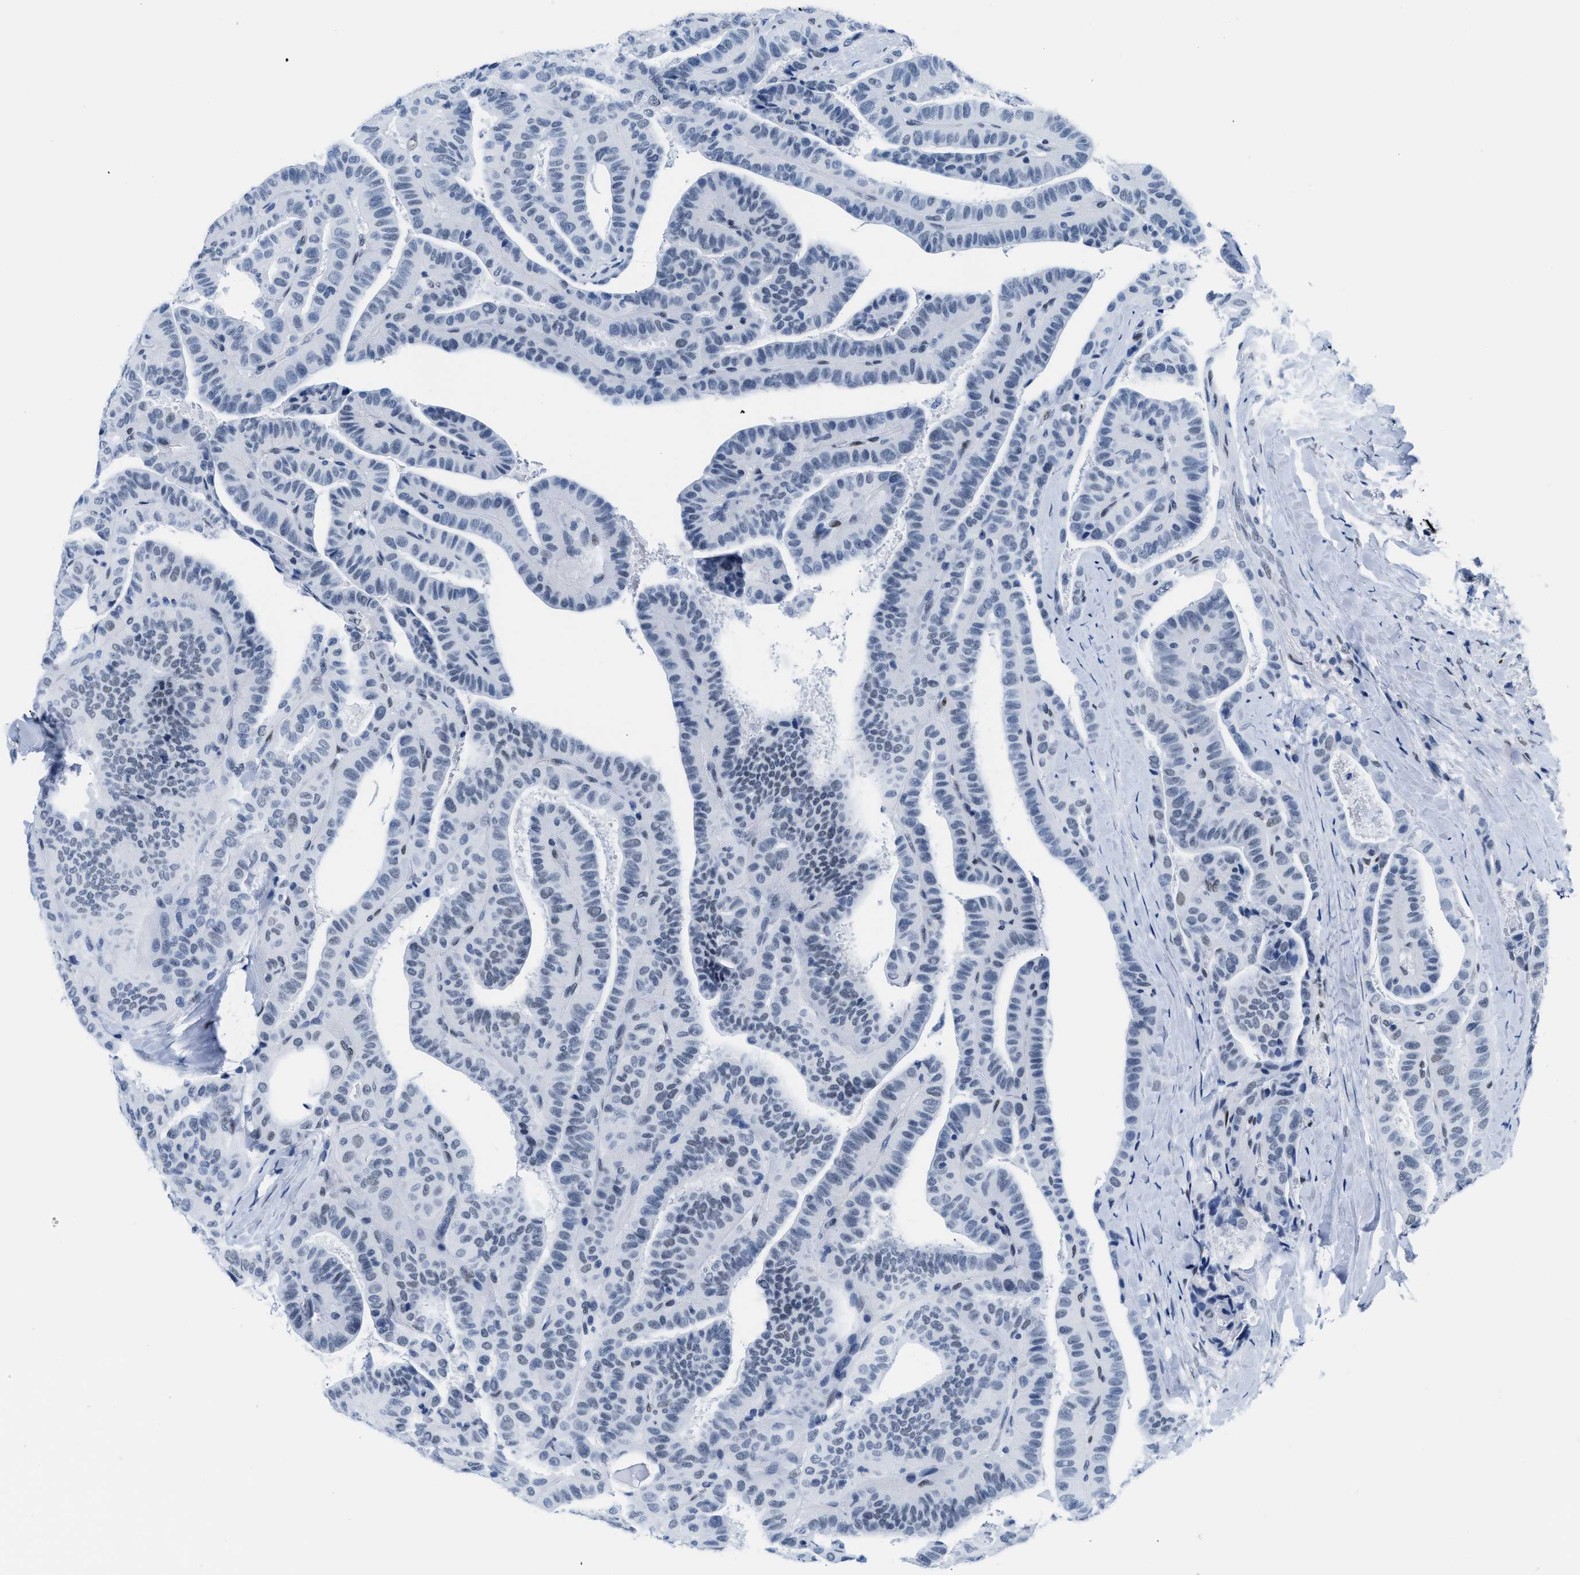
{"staining": {"intensity": "weak", "quantity": "<25%", "location": "nuclear"}, "tissue": "thyroid cancer", "cell_type": "Tumor cells", "image_type": "cancer", "snomed": [{"axis": "morphology", "description": "Papillary adenocarcinoma, NOS"}, {"axis": "topography", "description": "Thyroid gland"}], "caption": "Immunohistochemical staining of thyroid cancer (papillary adenocarcinoma) demonstrates no significant staining in tumor cells. The staining was performed using DAB (3,3'-diaminobenzidine) to visualize the protein expression in brown, while the nuclei were stained in blue with hematoxylin (Magnification: 20x).", "gene": "CTBP1", "patient": {"sex": "male", "age": 77}}